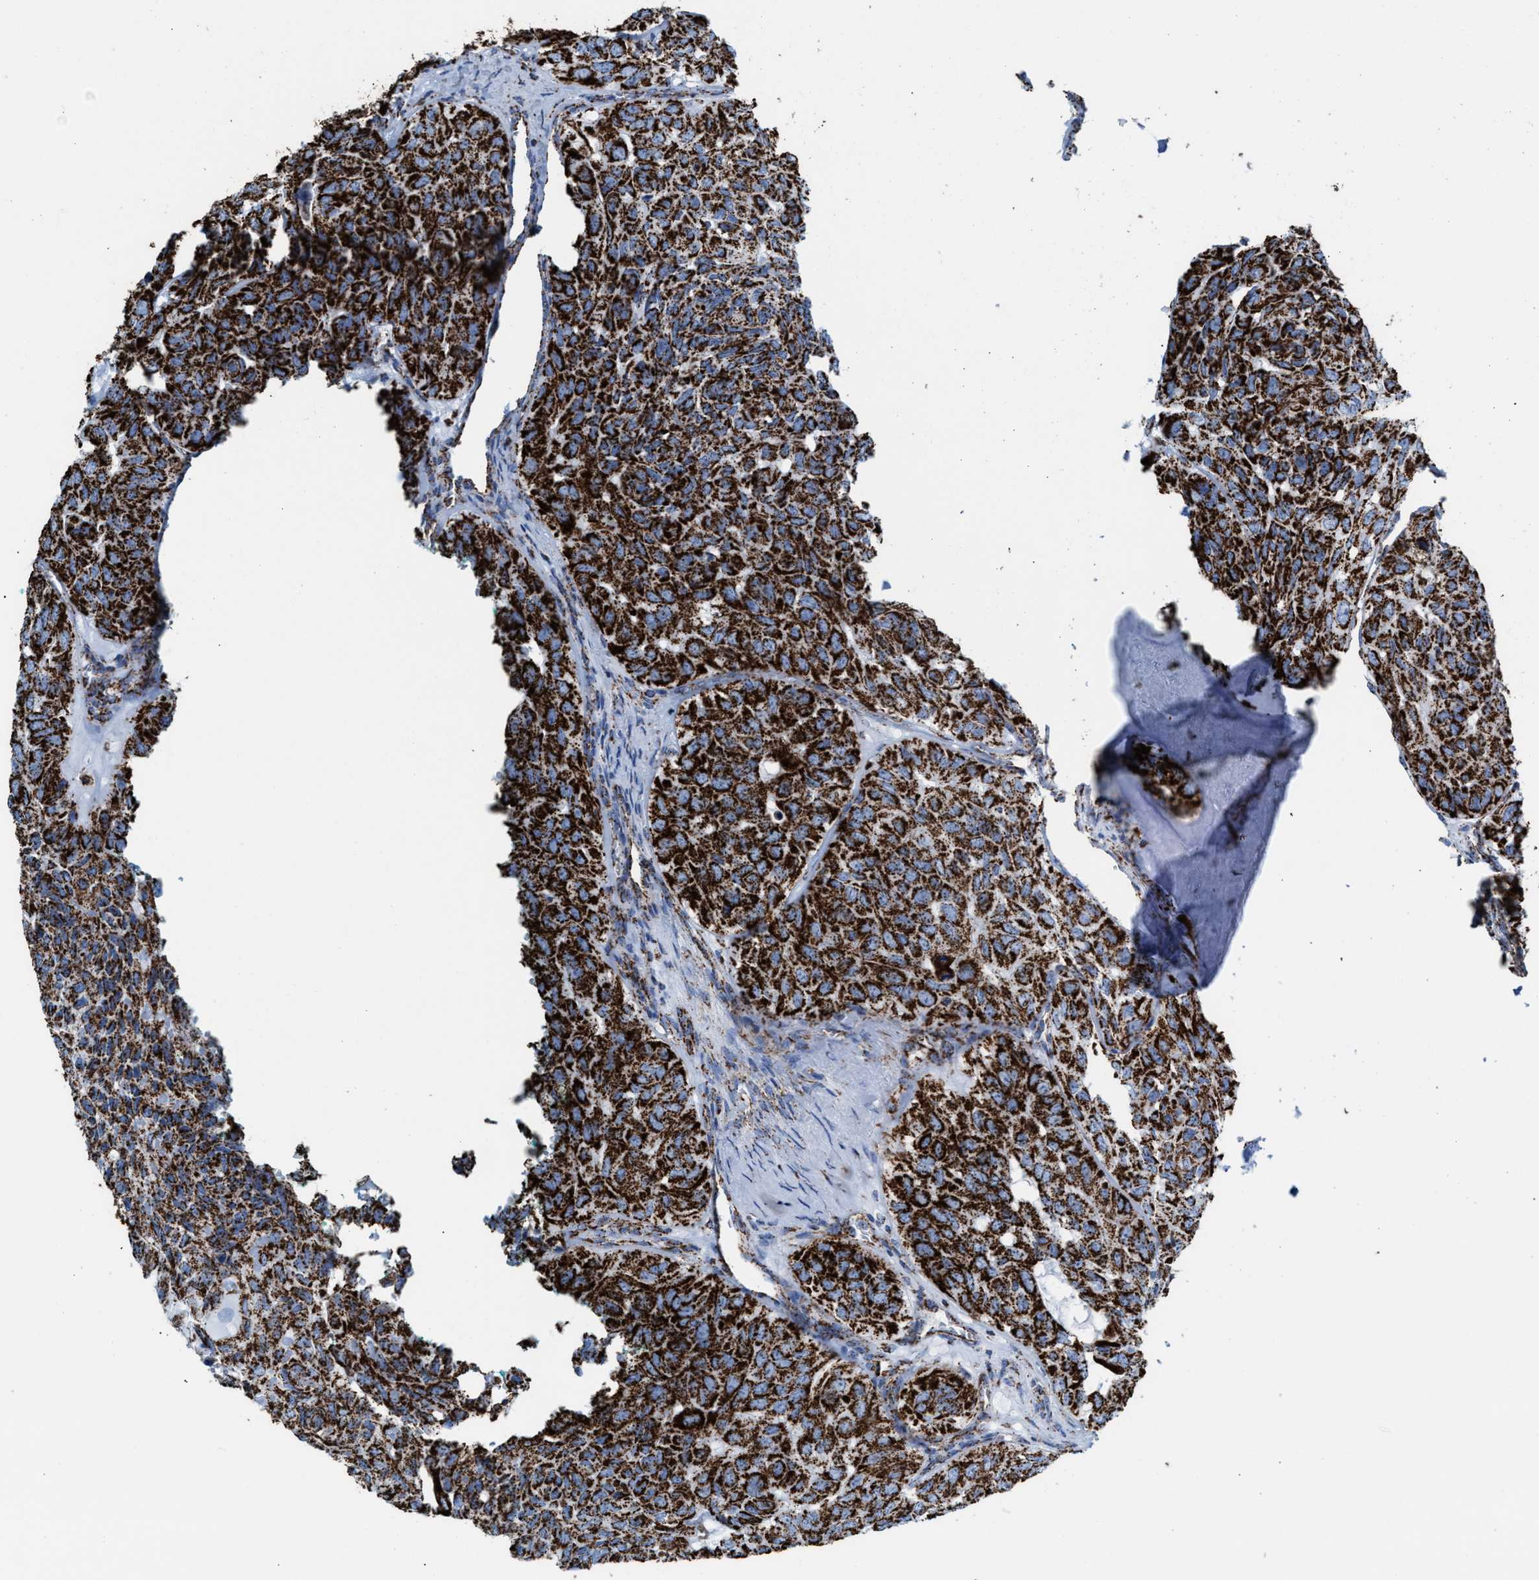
{"staining": {"intensity": "strong", "quantity": ">75%", "location": "cytoplasmic/membranous"}, "tissue": "head and neck cancer", "cell_type": "Tumor cells", "image_type": "cancer", "snomed": [{"axis": "morphology", "description": "Adenocarcinoma, NOS"}, {"axis": "topography", "description": "Salivary gland, NOS"}, {"axis": "topography", "description": "Head-Neck"}], "caption": "A high amount of strong cytoplasmic/membranous expression is seen in approximately >75% of tumor cells in head and neck cancer (adenocarcinoma) tissue.", "gene": "ECHS1", "patient": {"sex": "female", "age": 76}}